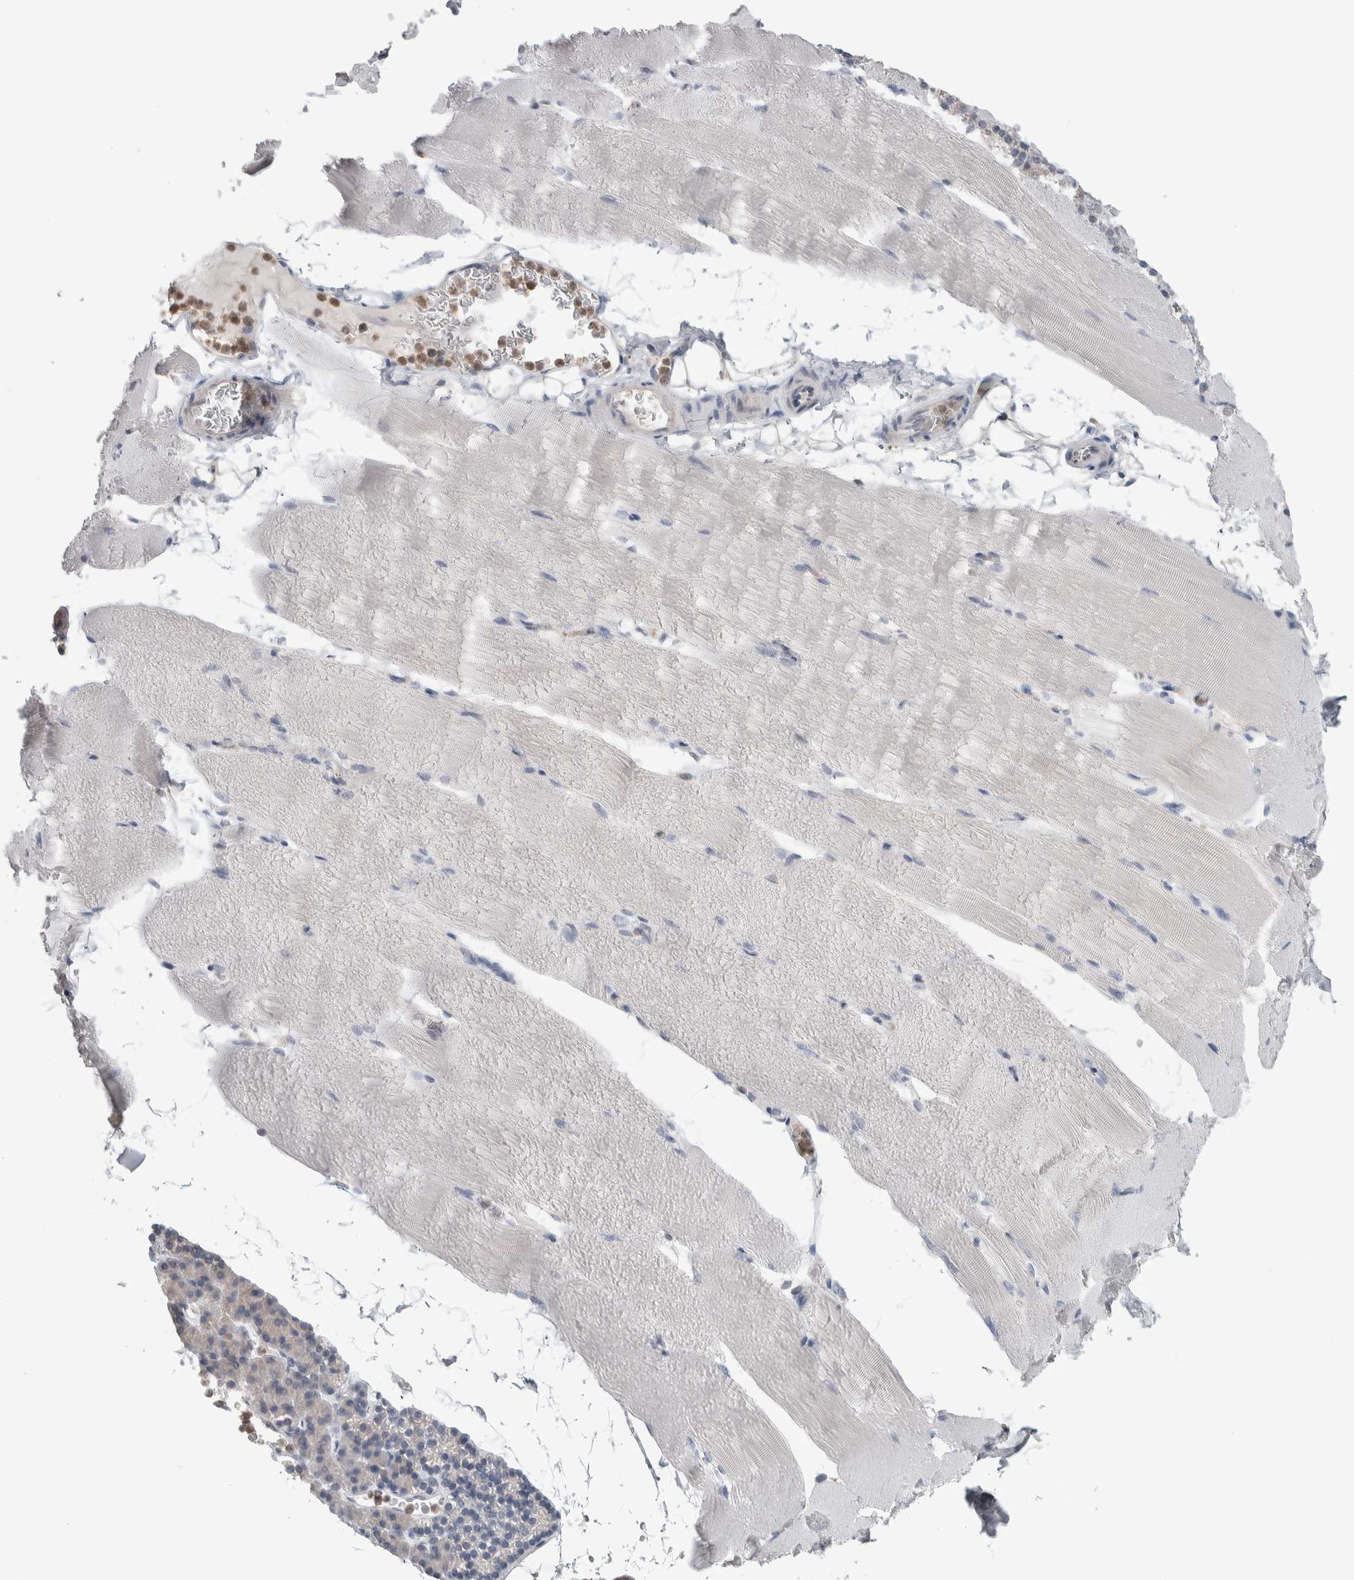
{"staining": {"intensity": "negative", "quantity": "none", "location": "none"}, "tissue": "skeletal muscle", "cell_type": "Myocytes", "image_type": "normal", "snomed": [{"axis": "morphology", "description": "Normal tissue, NOS"}, {"axis": "topography", "description": "Skeletal muscle"}, {"axis": "topography", "description": "Parathyroid gland"}], "caption": "IHC of unremarkable human skeletal muscle exhibits no staining in myocytes.", "gene": "HTATIP2", "patient": {"sex": "female", "age": 37}}